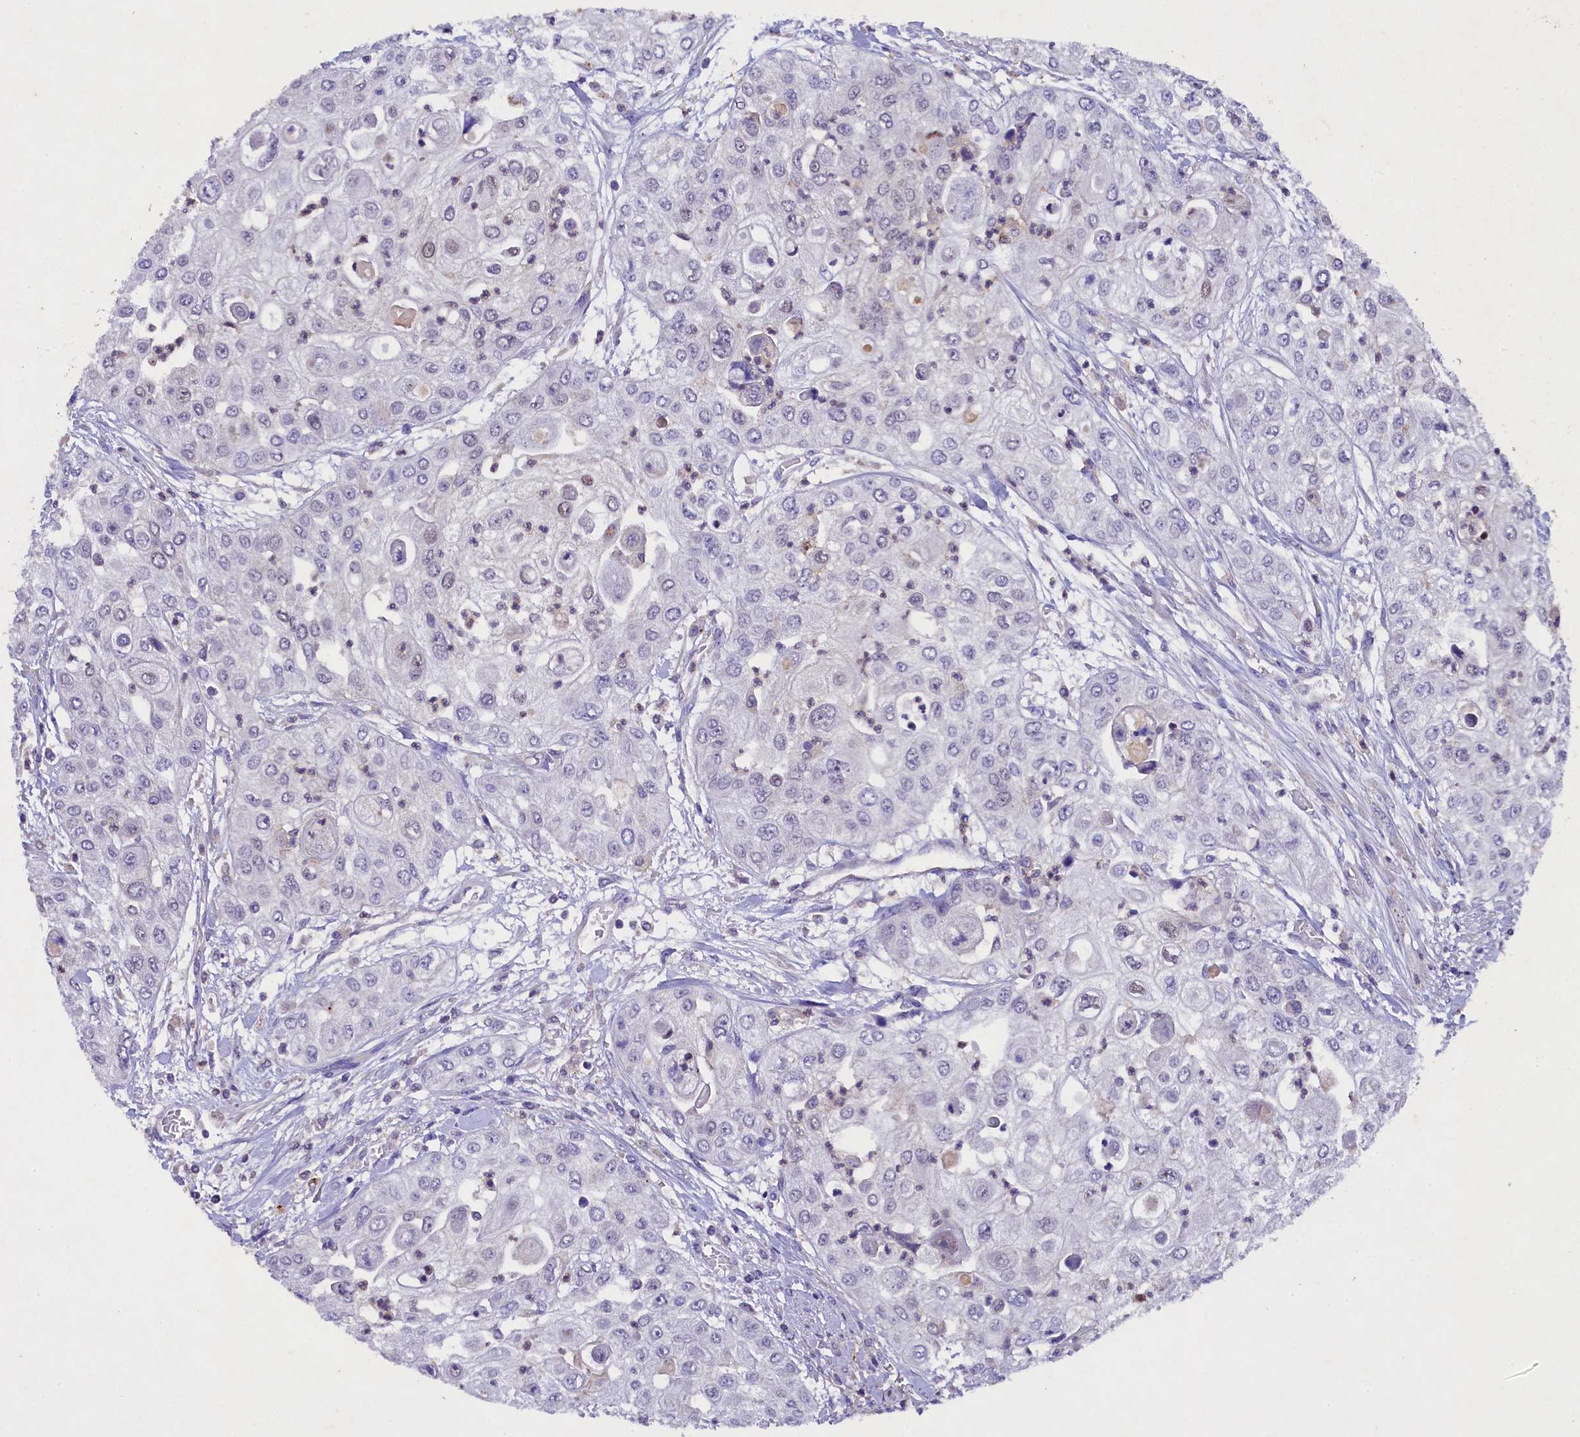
{"staining": {"intensity": "negative", "quantity": "none", "location": "none"}, "tissue": "urothelial cancer", "cell_type": "Tumor cells", "image_type": "cancer", "snomed": [{"axis": "morphology", "description": "Urothelial carcinoma, High grade"}, {"axis": "topography", "description": "Urinary bladder"}], "caption": "Tumor cells show no significant protein expression in high-grade urothelial carcinoma.", "gene": "TGDS", "patient": {"sex": "female", "age": 79}}